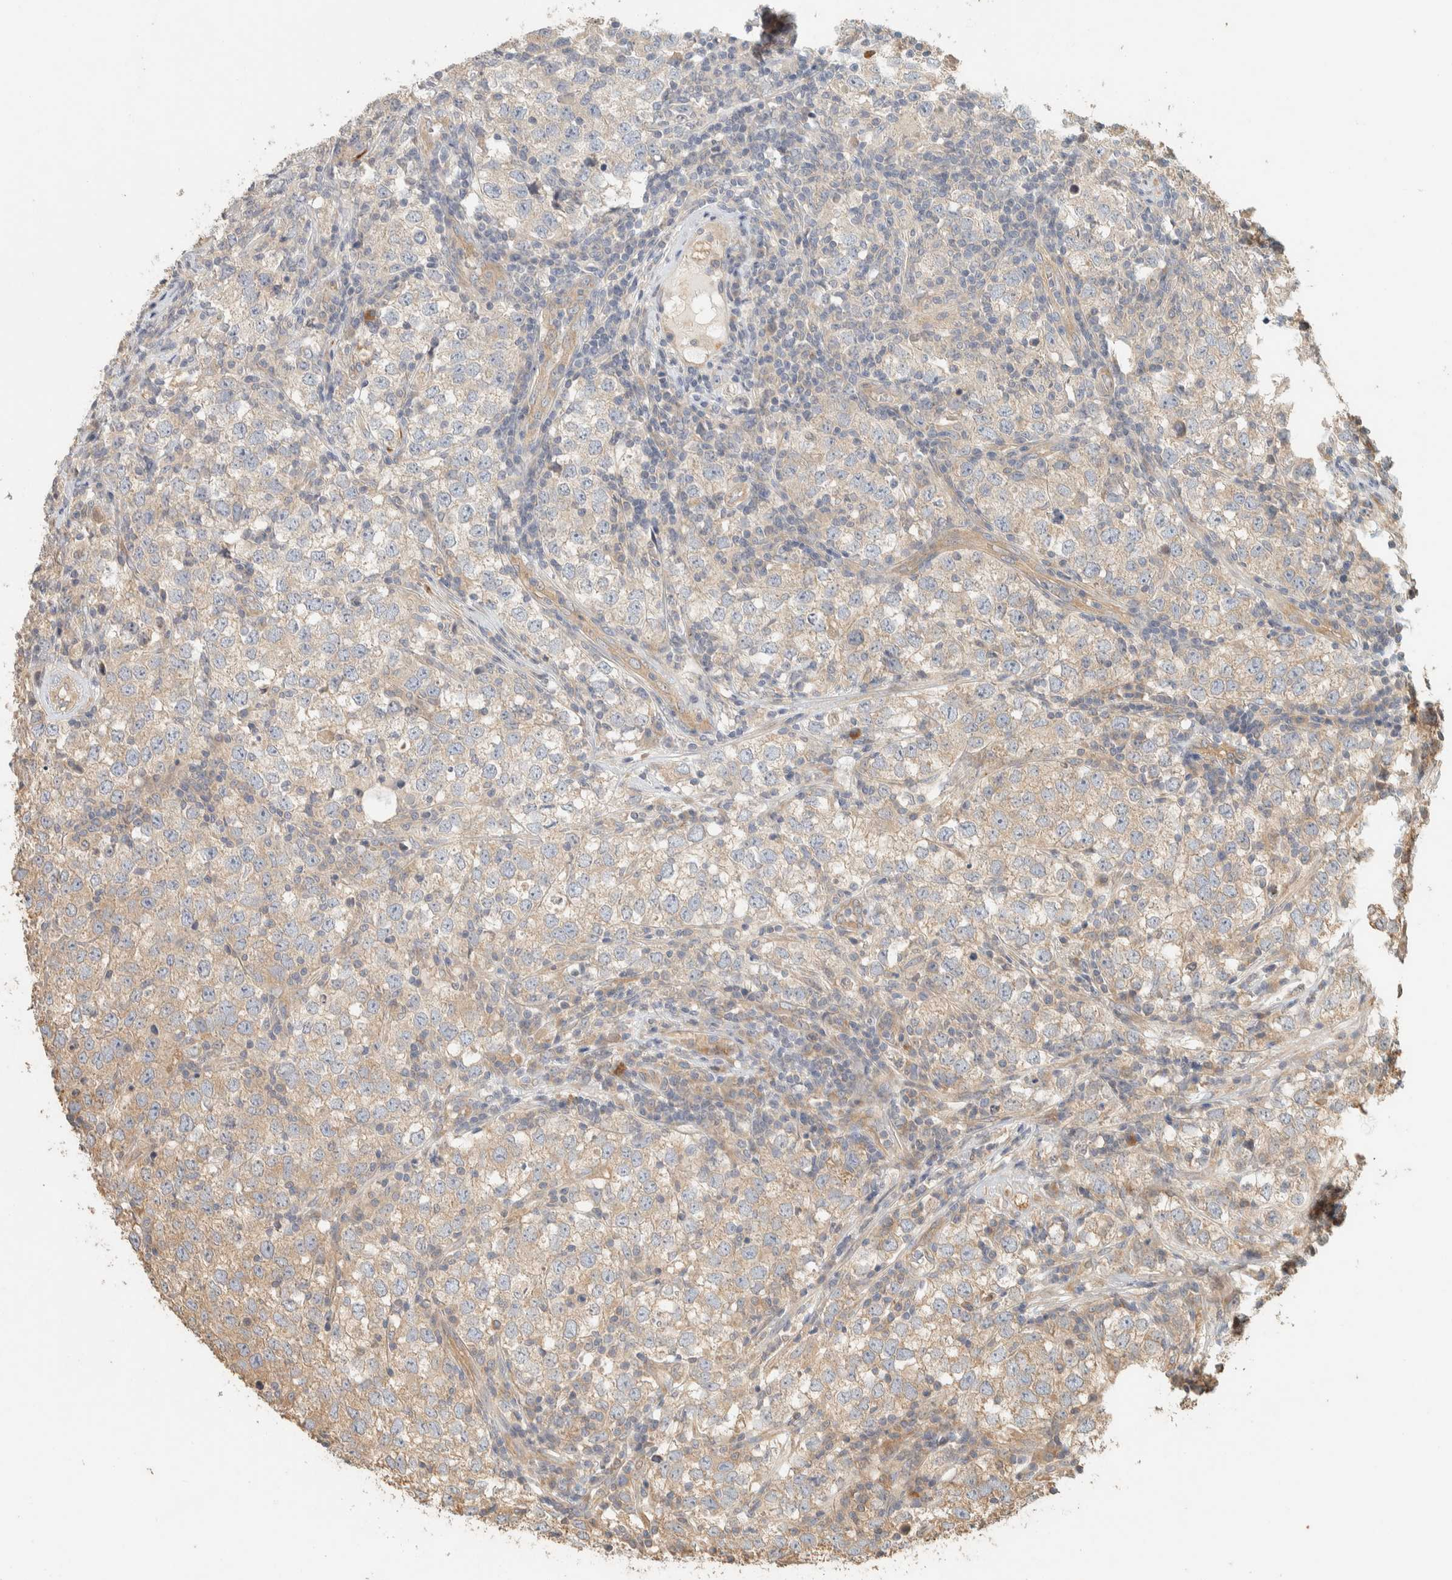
{"staining": {"intensity": "weak", "quantity": "<25%", "location": "cytoplasmic/membranous"}, "tissue": "testis cancer", "cell_type": "Tumor cells", "image_type": "cancer", "snomed": [{"axis": "morphology", "description": "Seminoma, NOS"}, {"axis": "morphology", "description": "Carcinoma, Embryonal, NOS"}, {"axis": "topography", "description": "Testis"}], "caption": "An image of seminoma (testis) stained for a protein displays no brown staining in tumor cells.", "gene": "EXOC7", "patient": {"sex": "male", "age": 28}}